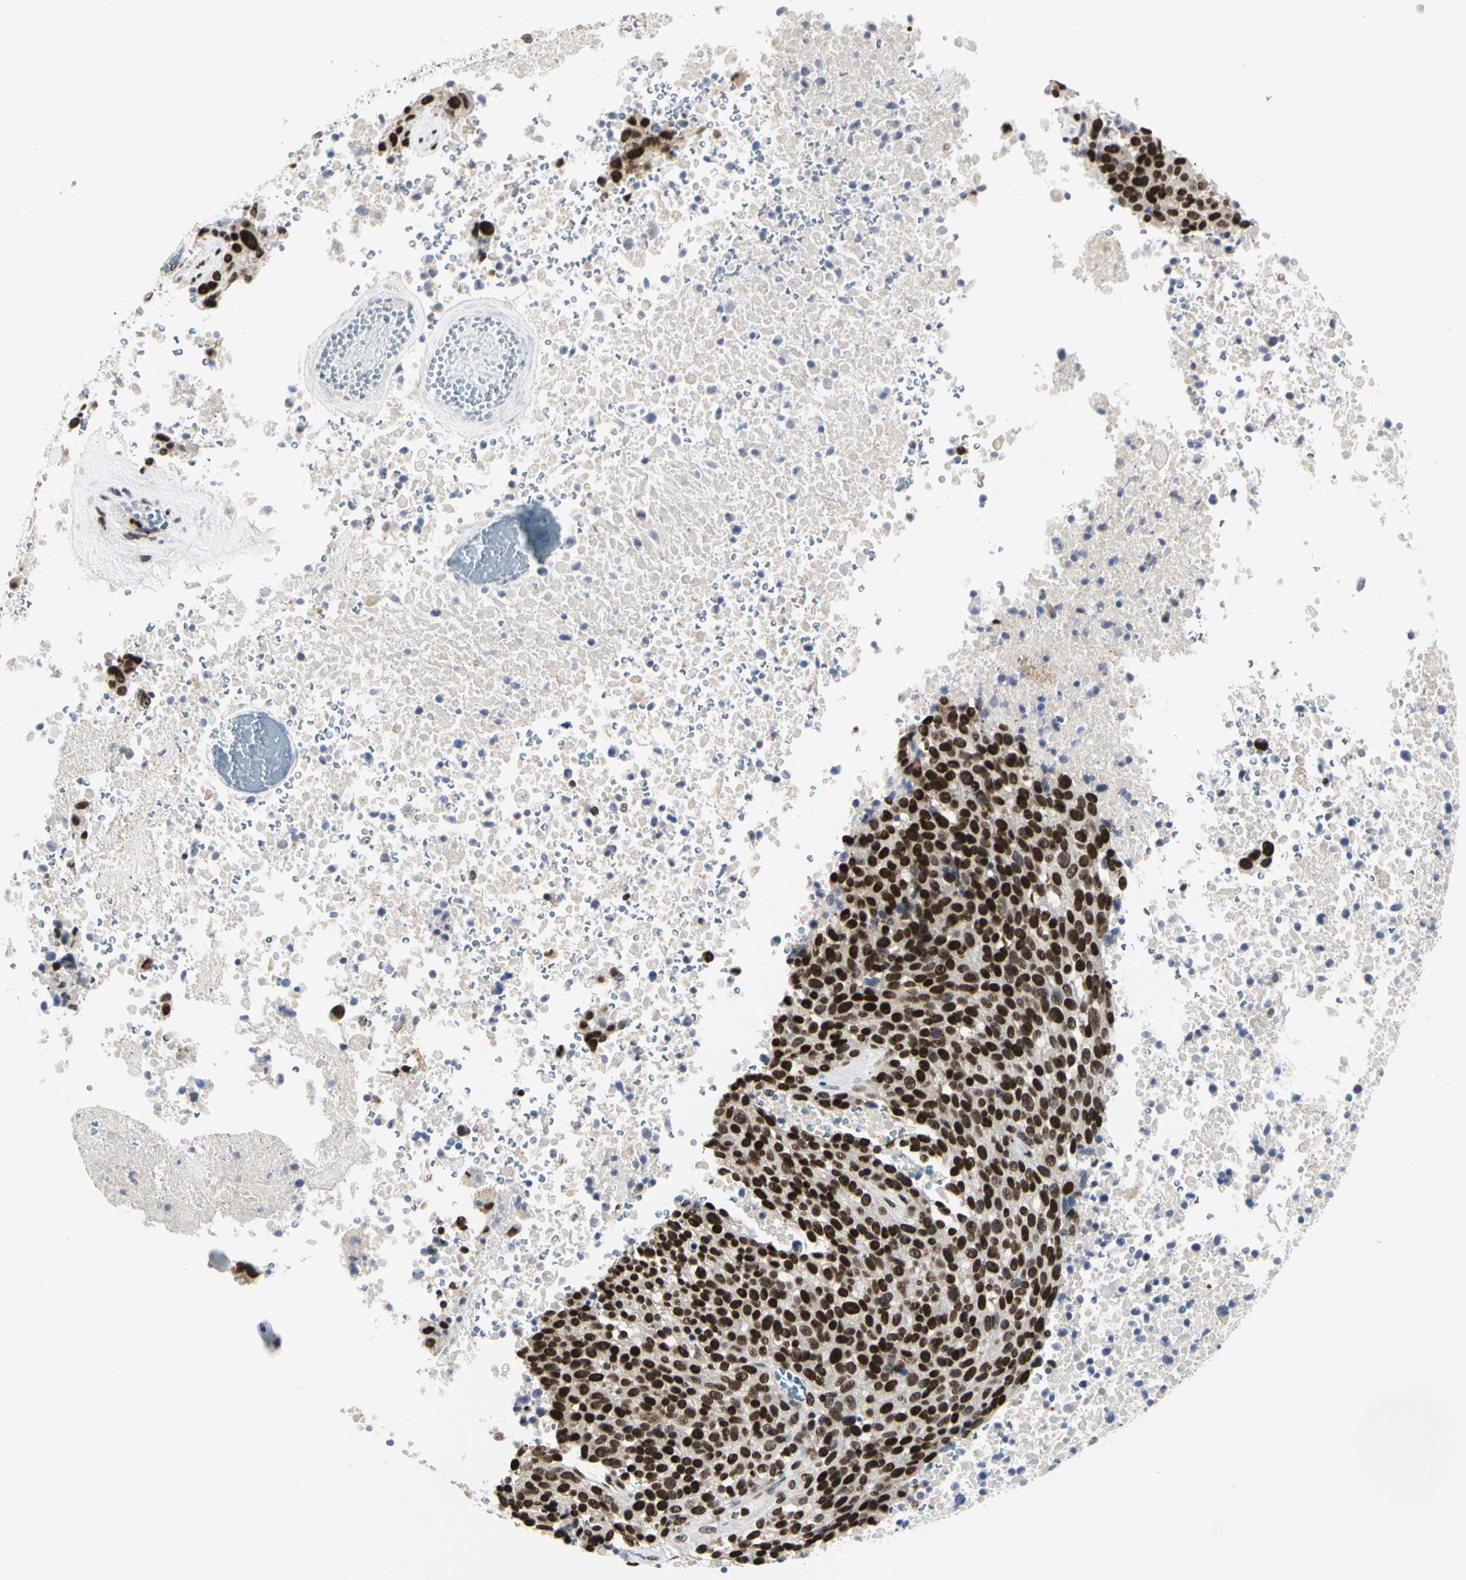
{"staining": {"intensity": "strong", "quantity": ">75%", "location": "nuclear"}, "tissue": "melanoma", "cell_type": "Tumor cells", "image_type": "cancer", "snomed": [{"axis": "morphology", "description": "Malignant melanoma, Metastatic site"}, {"axis": "topography", "description": "Cerebral cortex"}], "caption": "An immunohistochemistry image of neoplastic tissue is shown. Protein staining in brown labels strong nuclear positivity in malignant melanoma (metastatic site) within tumor cells.", "gene": "PRMT3", "patient": {"sex": "female", "age": 52}}